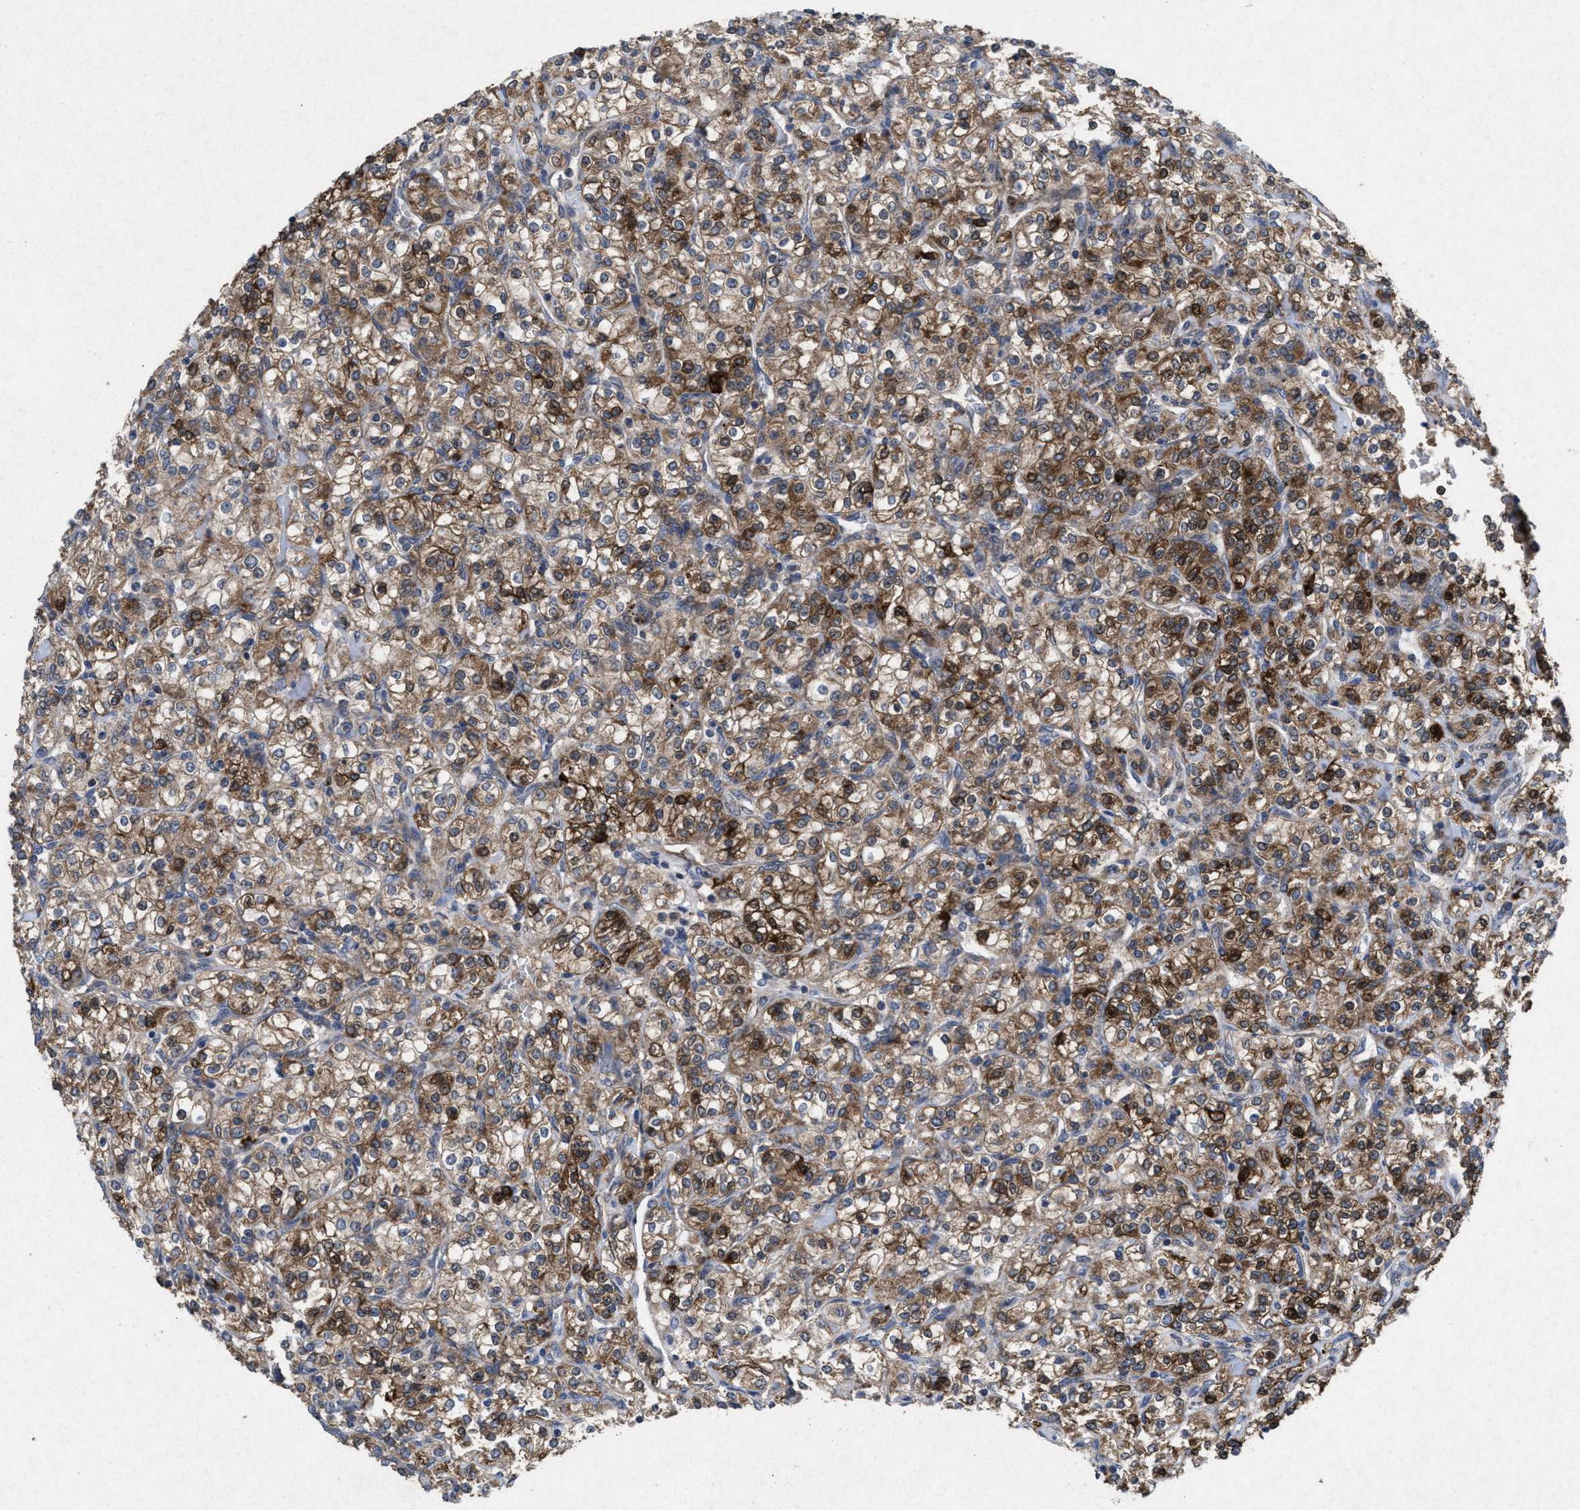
{"staining": {"intensity": "moderate", "quantity": ">75%", "location": "cytoplasmic/membranous"}, "tissue": "renal cancer", "cell_type": "Tumor cells", "image_type": "cancer", "snomed": [{"axis": "morphology", "description": "Adenocarcinoma, NOS"}, {"axis": "topography", "description": "Kidney"}], "caption": "Human renal cancer (adenocarcinoma) stained with a brown dye reveals moderate cytoplasmic/membranous positive expression in about >75% of tumor cells.", "gene": "MSI2", "patient": {"sex": "male", "age": 77}}